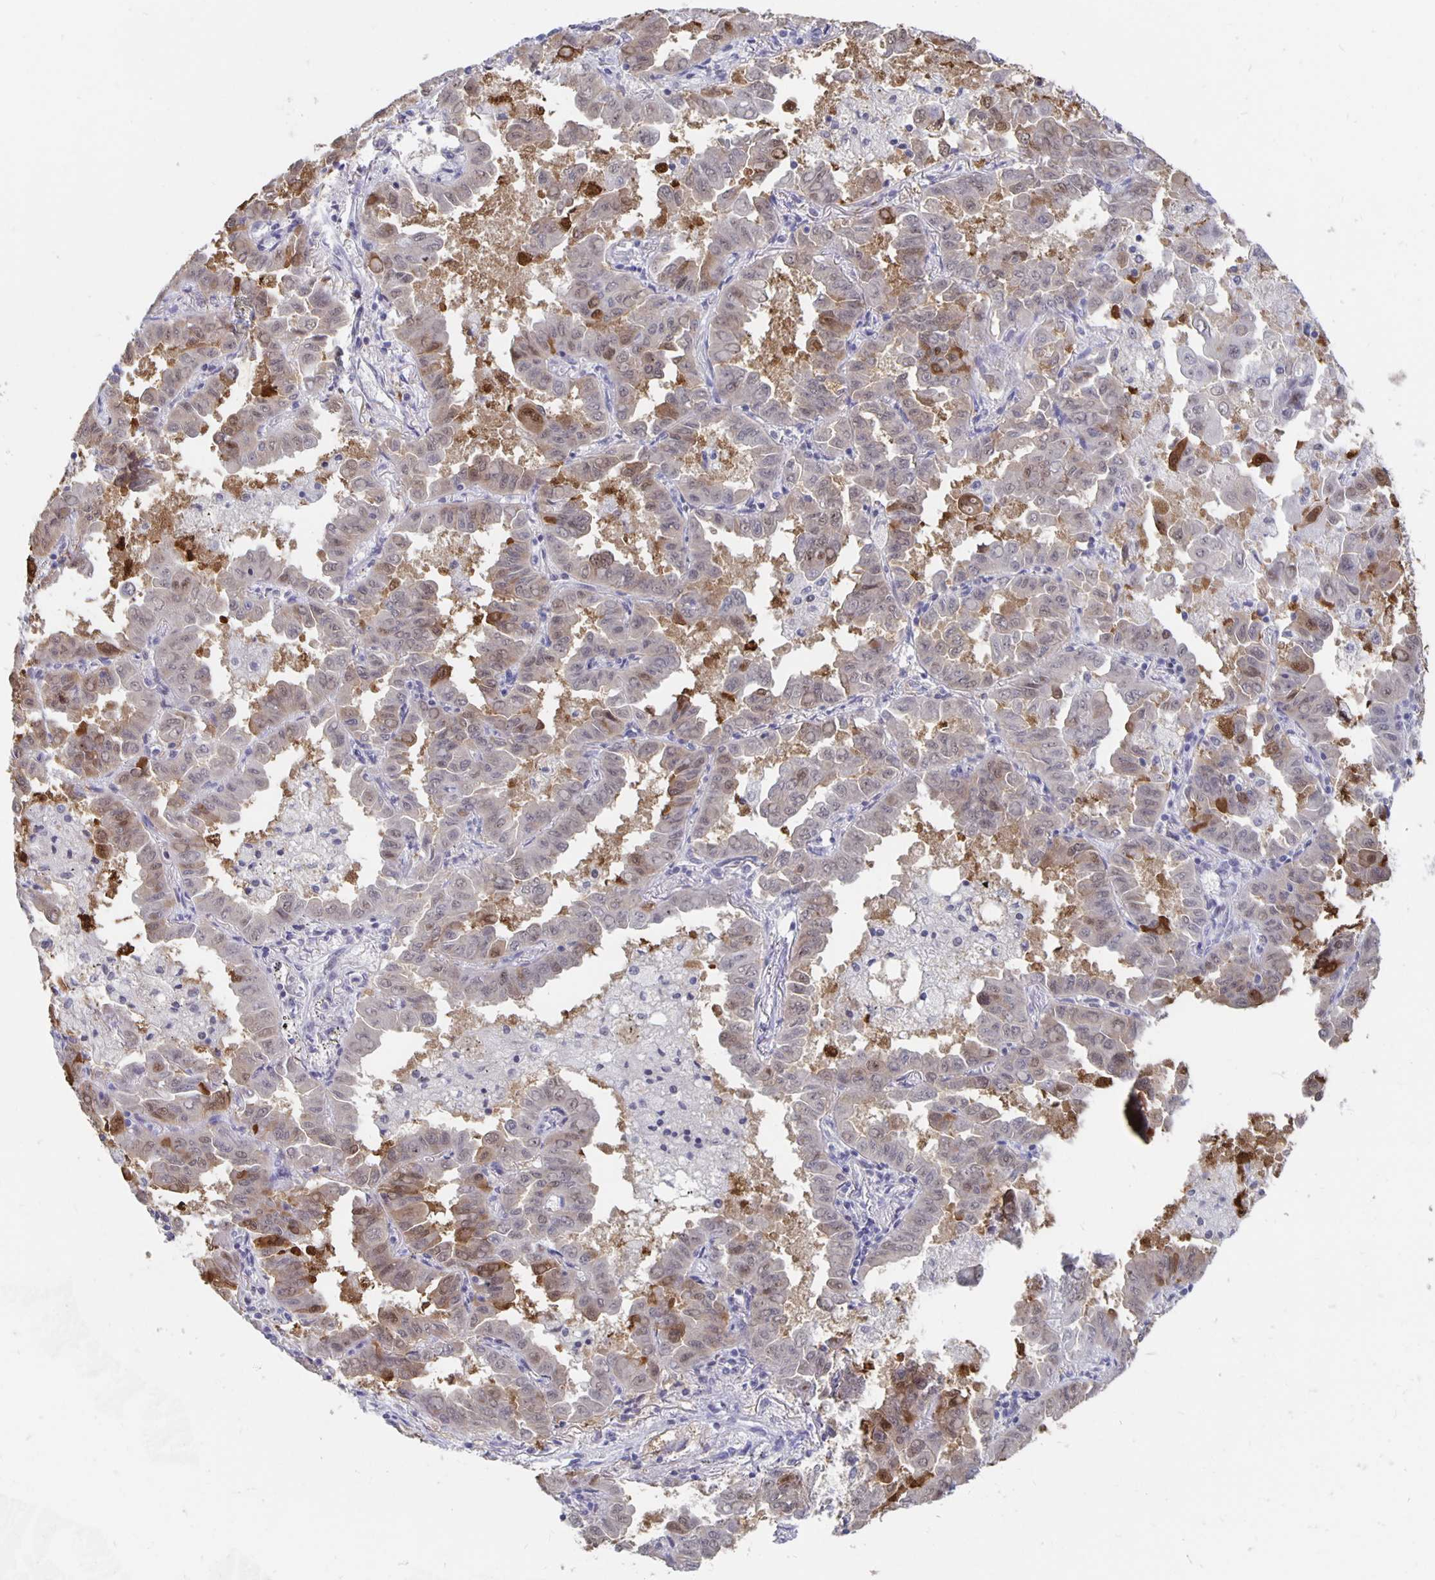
{"staining": {"intensity": "weak", "quantity": "<25%", "location": "nuclear"}, "tissue": "lung cancer", "cell_type": "Tumor cells", "image_type": "cancer", "snomed": [{"axis": "morphology", "description": "Adenocarcinoma, NOS"}, {"axis": "topography", "description": "Lung"}], "caption": "IHC of lung adenocarcinoma exhibits no positivity in tumor cells. The staining is performed using DAB (3,3'-diaminobenzidine) brown chromogen with nuclei counter-stained in using hematoxylin.", "gene": "ZNF691", "patient": {"sex": "male", "age": 64}}